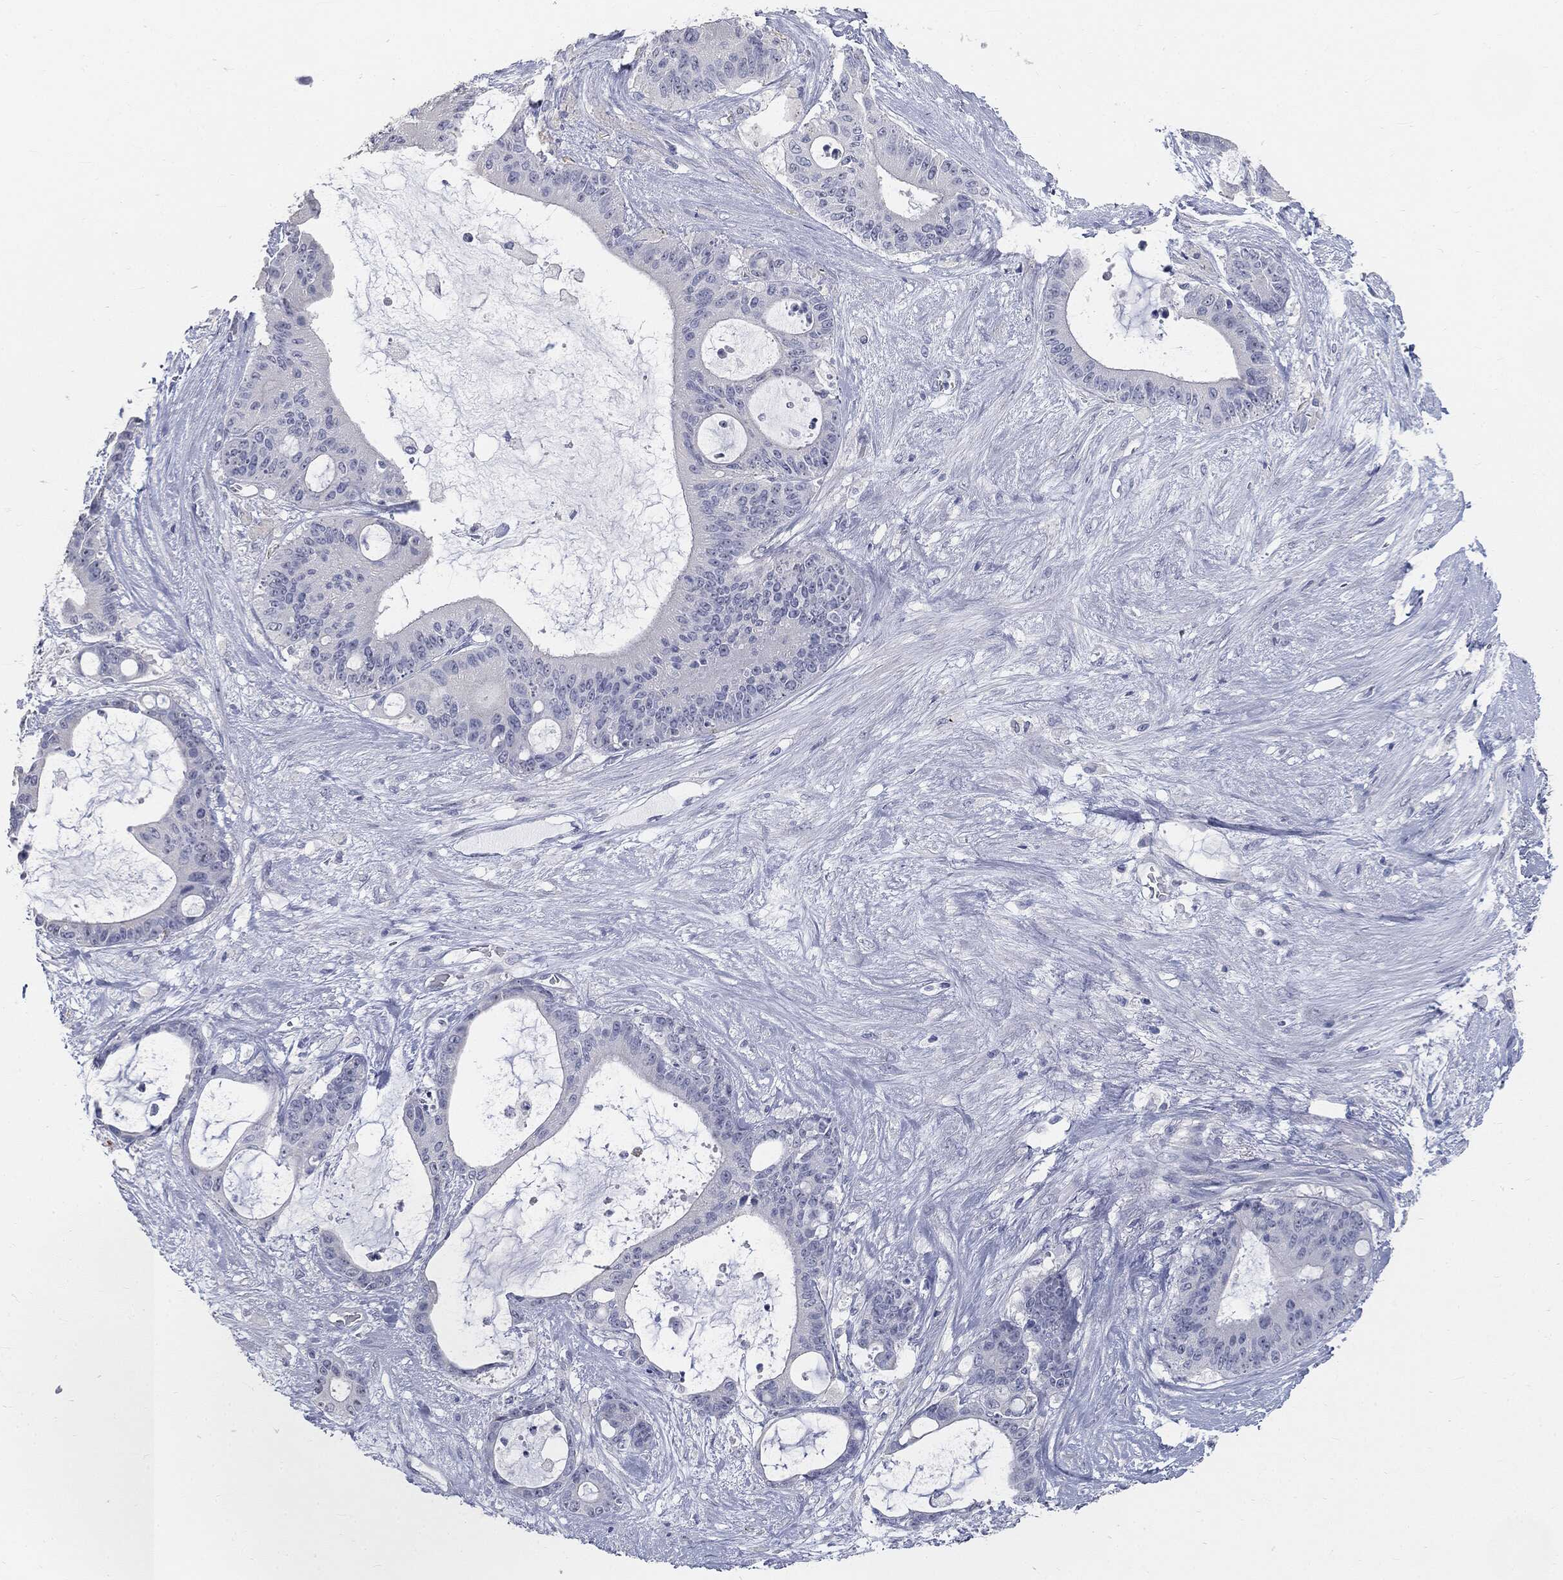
{"staining": {"intensity": "negative", "quantity": "none", "location": "none"}, "tissue": "liver cancer", "cell_type": "Tumor cells", "image_type": "cancer", "snomed": [{"axis": "morphology", "description": "Normal tissue, NOS"}, {"axis": "morphology", "description": "Cholangiocarcinoma"}, {"axis": "topography", "description": "Liver"}, {"axis": "topography", "description": "Peripheral nerve tissue"}], "caption": "A high-resolution image shows immunohistochemistry staining of liver cancer, which demonstrates no significant staining in tumor cells. The staining is performed using DAB (3,3'-diaminobenzidine) brown chromogen with nuclei counter-stained in using hematoxylin.", "gene": "CUZD1", "patient": {"sex": "female", "age": 73}}